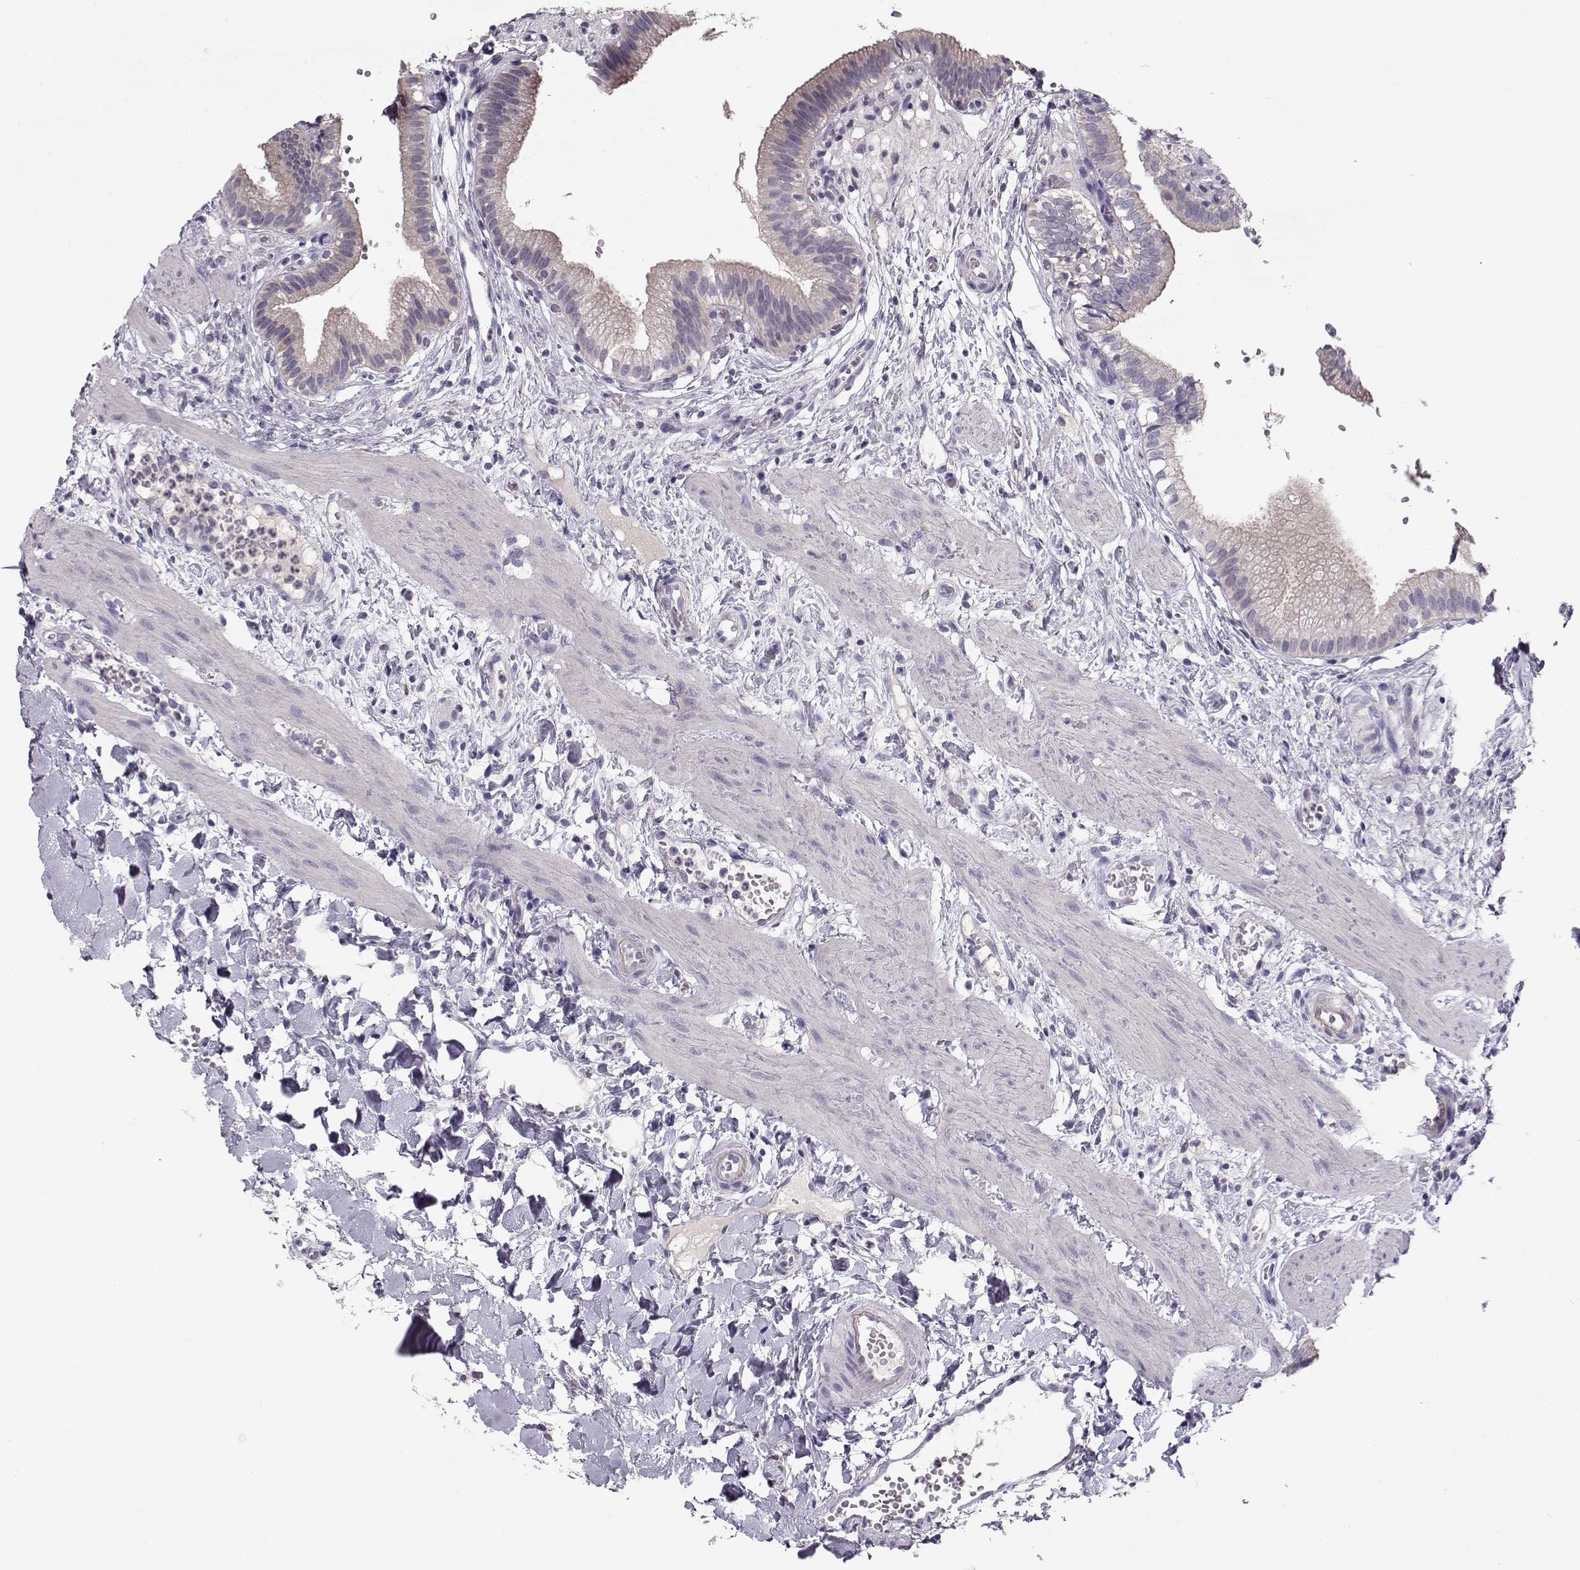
{"staining": {"intensity": "negative", "quantity": "none", "location": "none"}, "tissue": "gallbladder", "cell_type": "Glandular cells", "image_type": "normal", "snomed": [{"axis": "morphology", "description": "Normal tissue, NOS"}, {"axis": "topography", "description": "Gallbladder"}], "caption": "Immunohistochemical staining of benign human gallbladder displays no significant positivity in glandular cells. (Brightfield microscopy of DAB (3,3'-diaminobenzidine) IHC at high magnification).", "gene": "GRK1", "patient": {"sex": "female", "age": 24}}